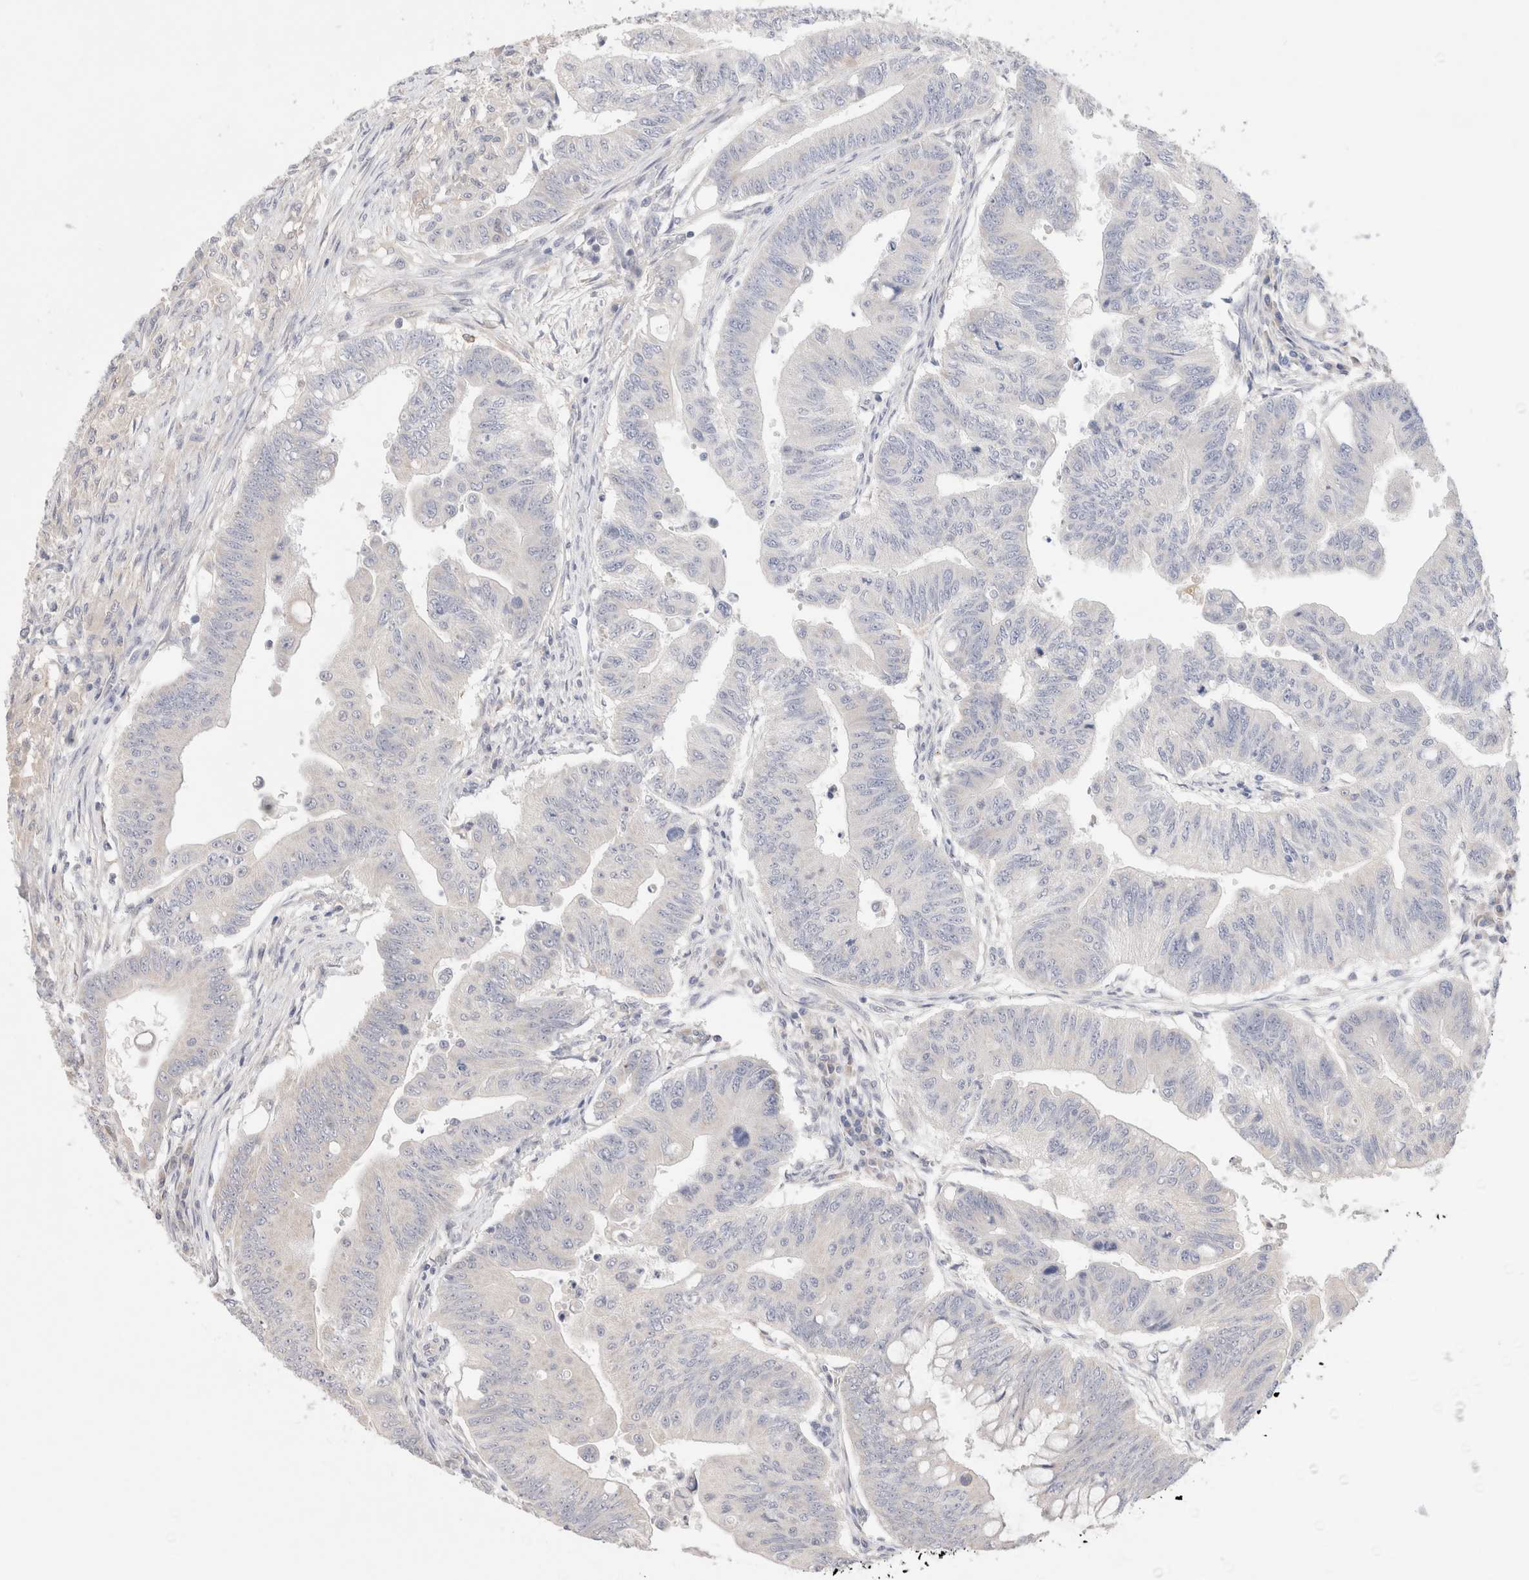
{"staining": {"intensity": "negative", "quantity": "none", "location": "none"}, "tissue": "colorectal cancer", "cell_type": "Tumor cells", "image_type": "cancer", "snomed": [{"axis": "morphology", "description": "Adenoma, NOS"}, {"axis": "morphology", "description": "Adenocarcinoma, NOS"}, {"axis": "topography", "description": "Colon"}], "caption": "Adenocarcinoma (colorectal) stained for a protein using immunohistochemistry reveals no positivity tumor cells.", "gene": "SPATA20", "patient": {"sex": "male", "age": 79}}